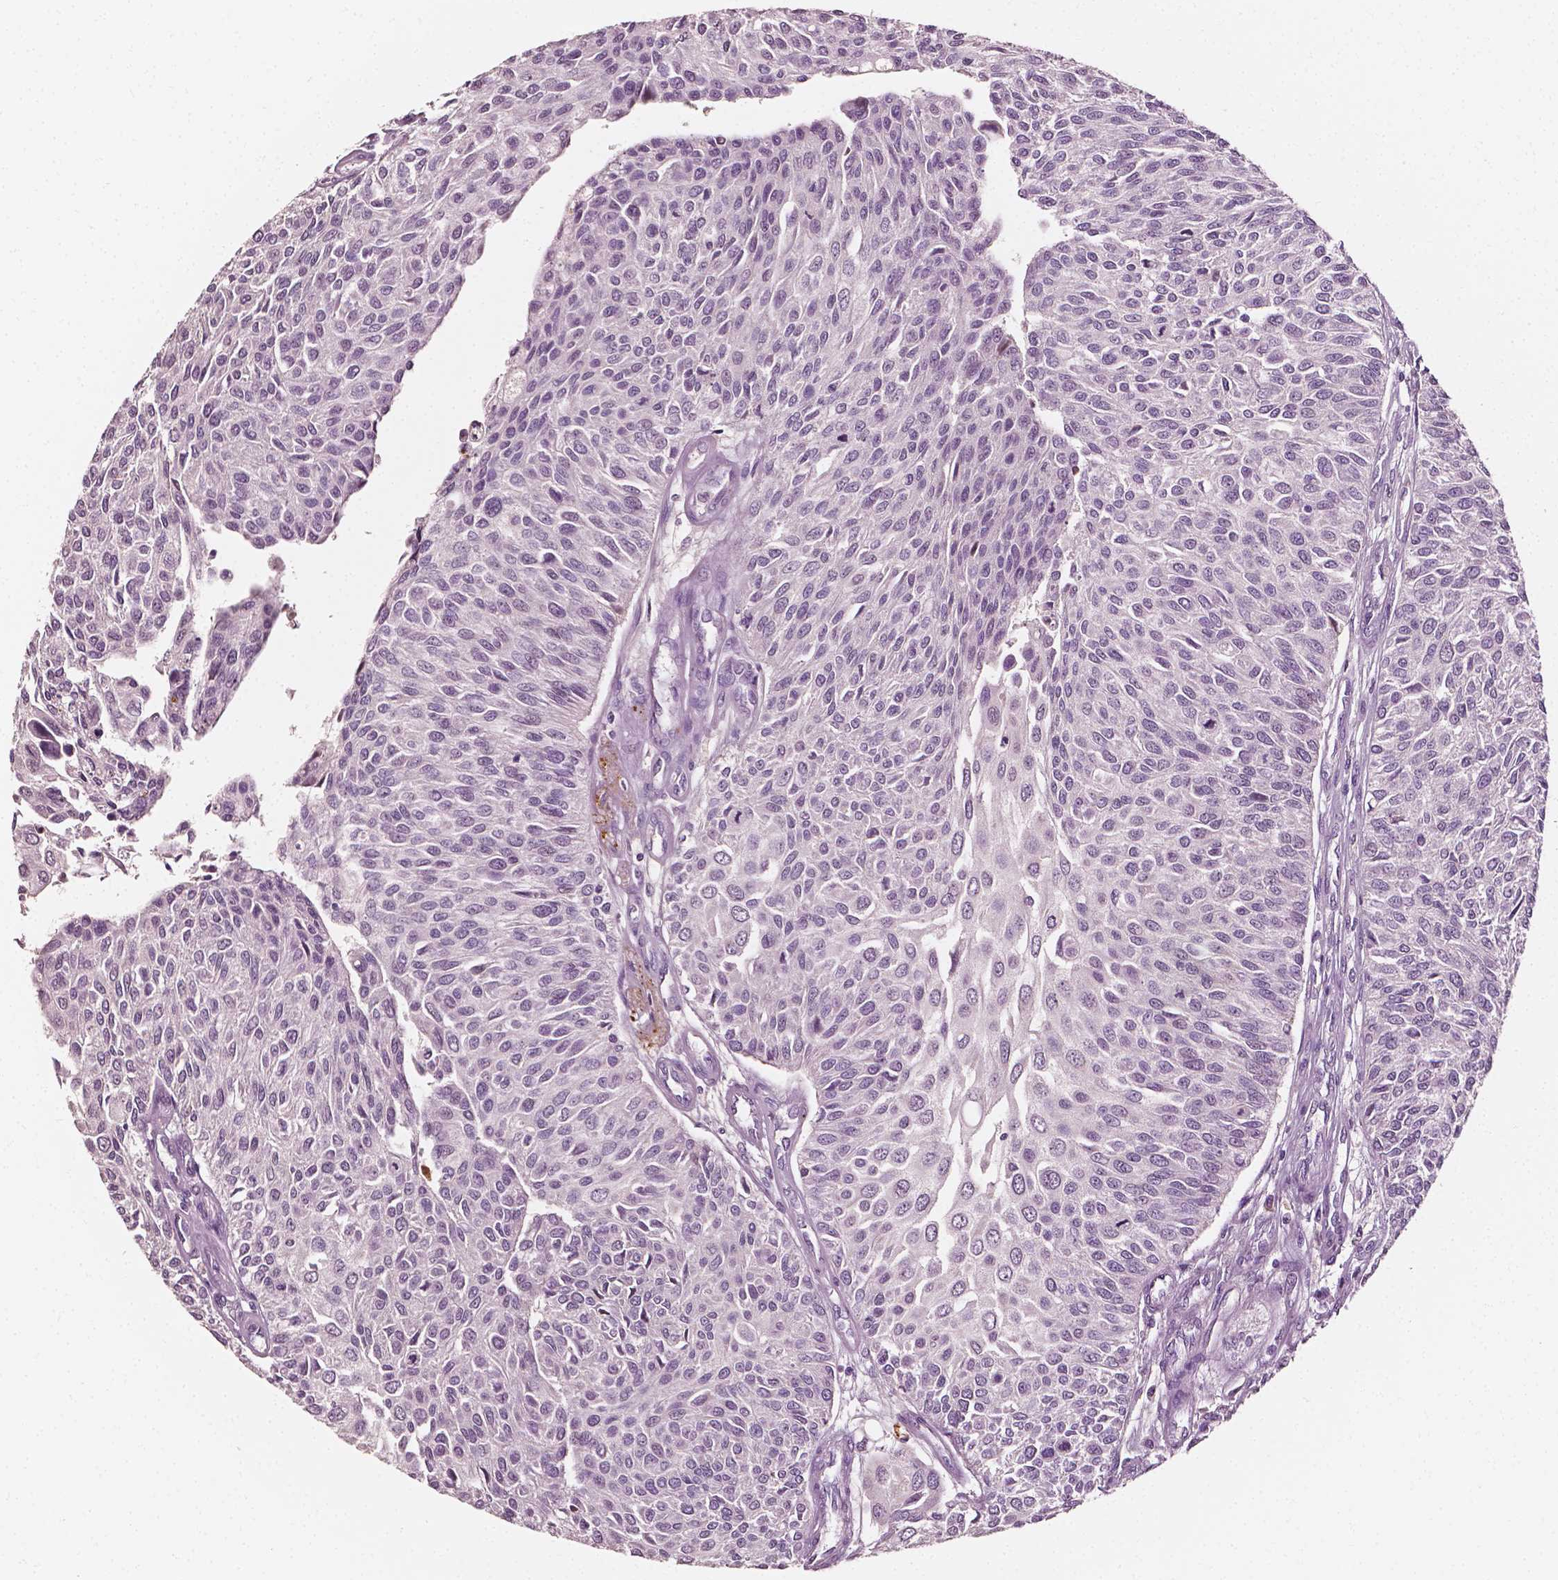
{"staining": {"intensity": "negative", "quantity": "none", "location": "none"}, "tissue": "urothelial cancer", "cell_type": "Tumor cells", "image_type": "cancer", "snomed": [{"axis": "morphology", "description": "Urothelial carcinoma, NOS"}, {"axis": "topography", "description": "Urinary bladder"}], "caption": "Micrograph shows no significant protein positivity in tumor cells of transitional cell carcinoma.", "gene": "APOA4", "patient": {"sex": "male", "age": 55}}